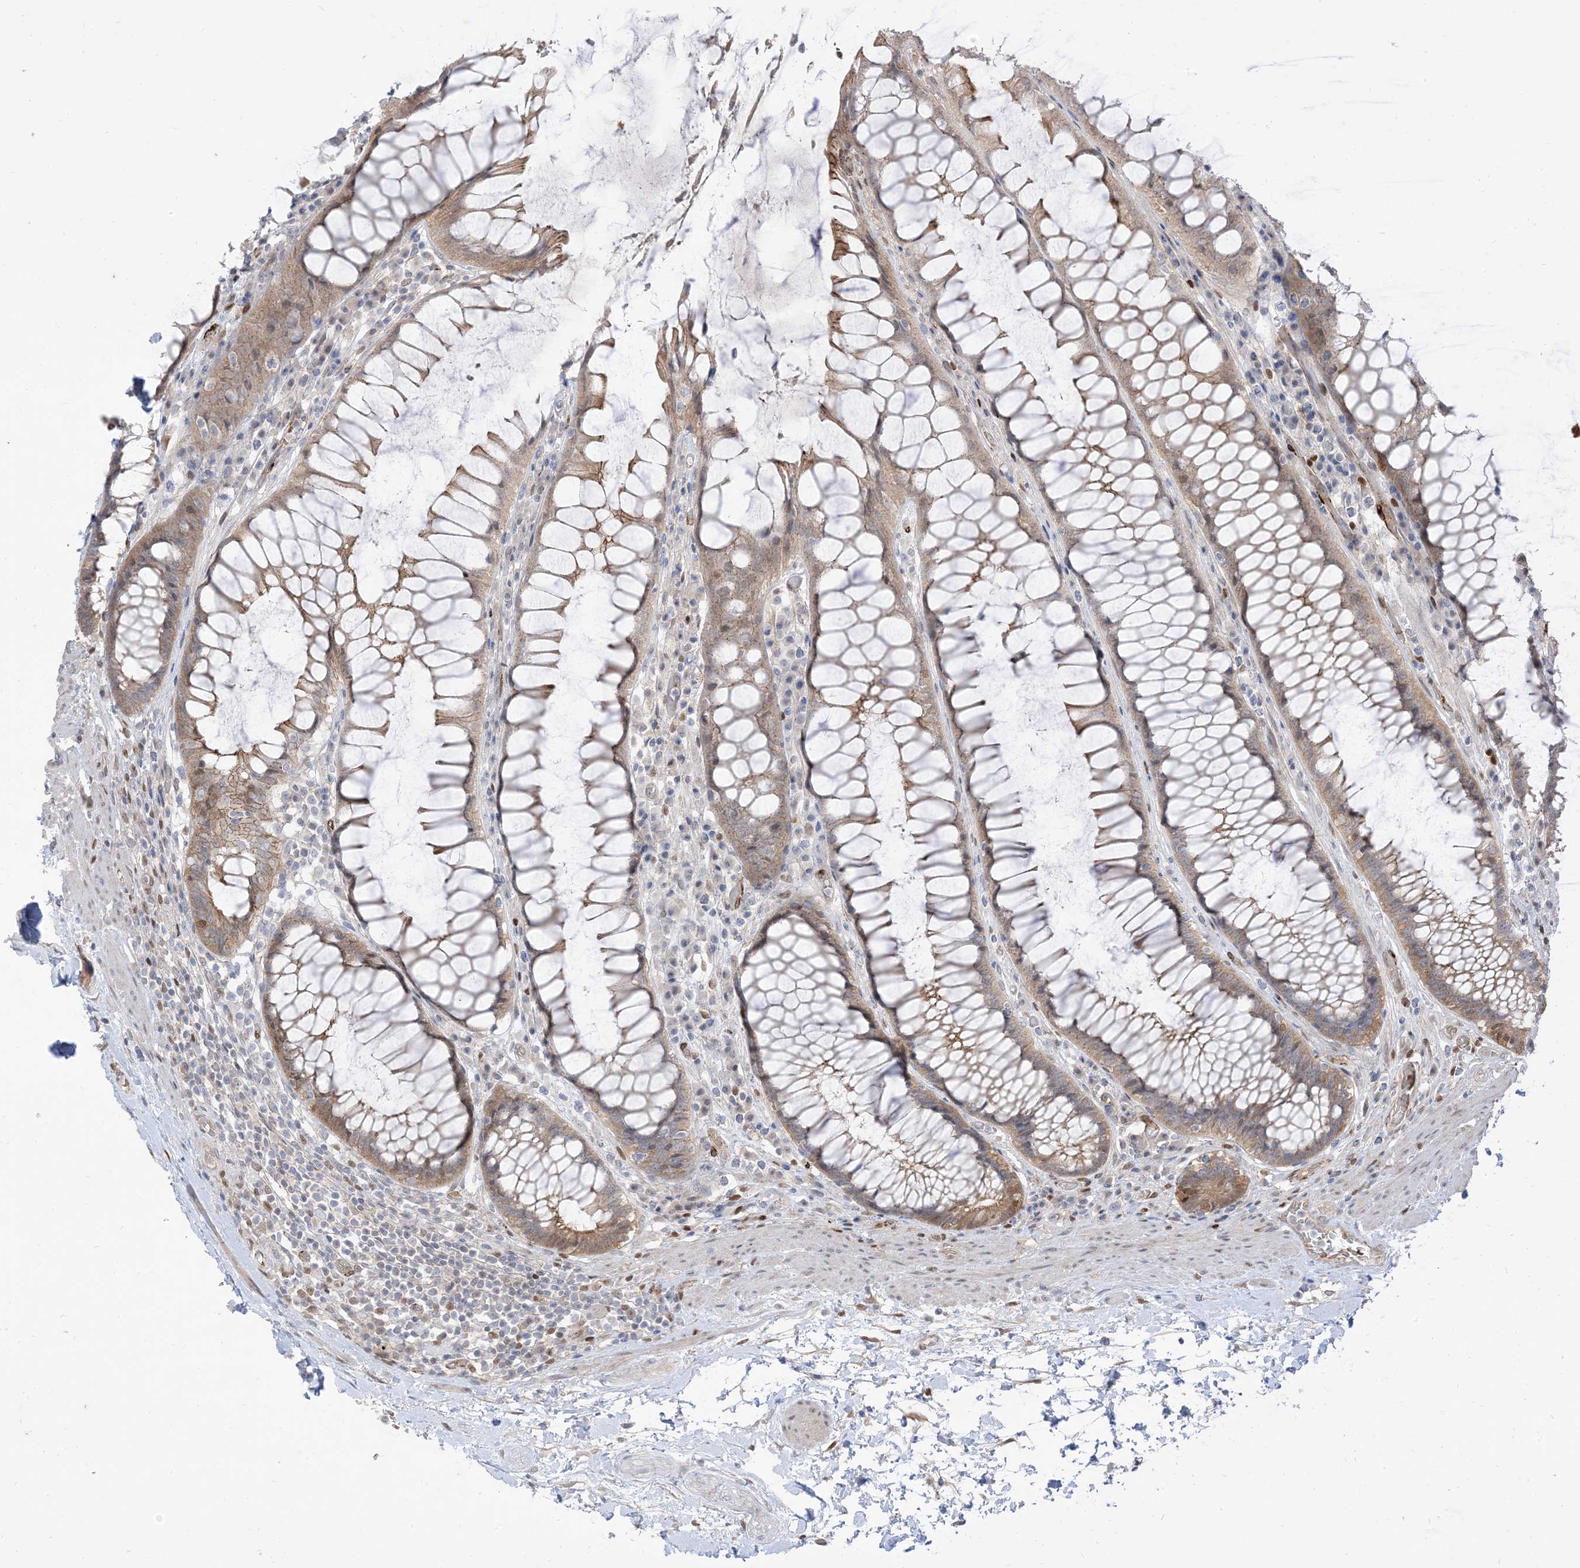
{"staining": {"intensity": "moderate", "quantity": ">75%", "location": "cytoplasmic/membranous"}, "tissue": "rectum", "cell_type": "Glandular cells", "image_type": "normal", "snomed": [{"axis": "morphology", "description": "Normal tissue, NOS"}, {"axis": "topography", "description": "Rectum"}], "caption": "Brown immunohistochemical staining in benign human rectum displays moderate cytoplasmic/membranous expression in approximately >75% of glandular cells.", "gene": "RIN1", "patient": {"sex": "male", "age": 64}}